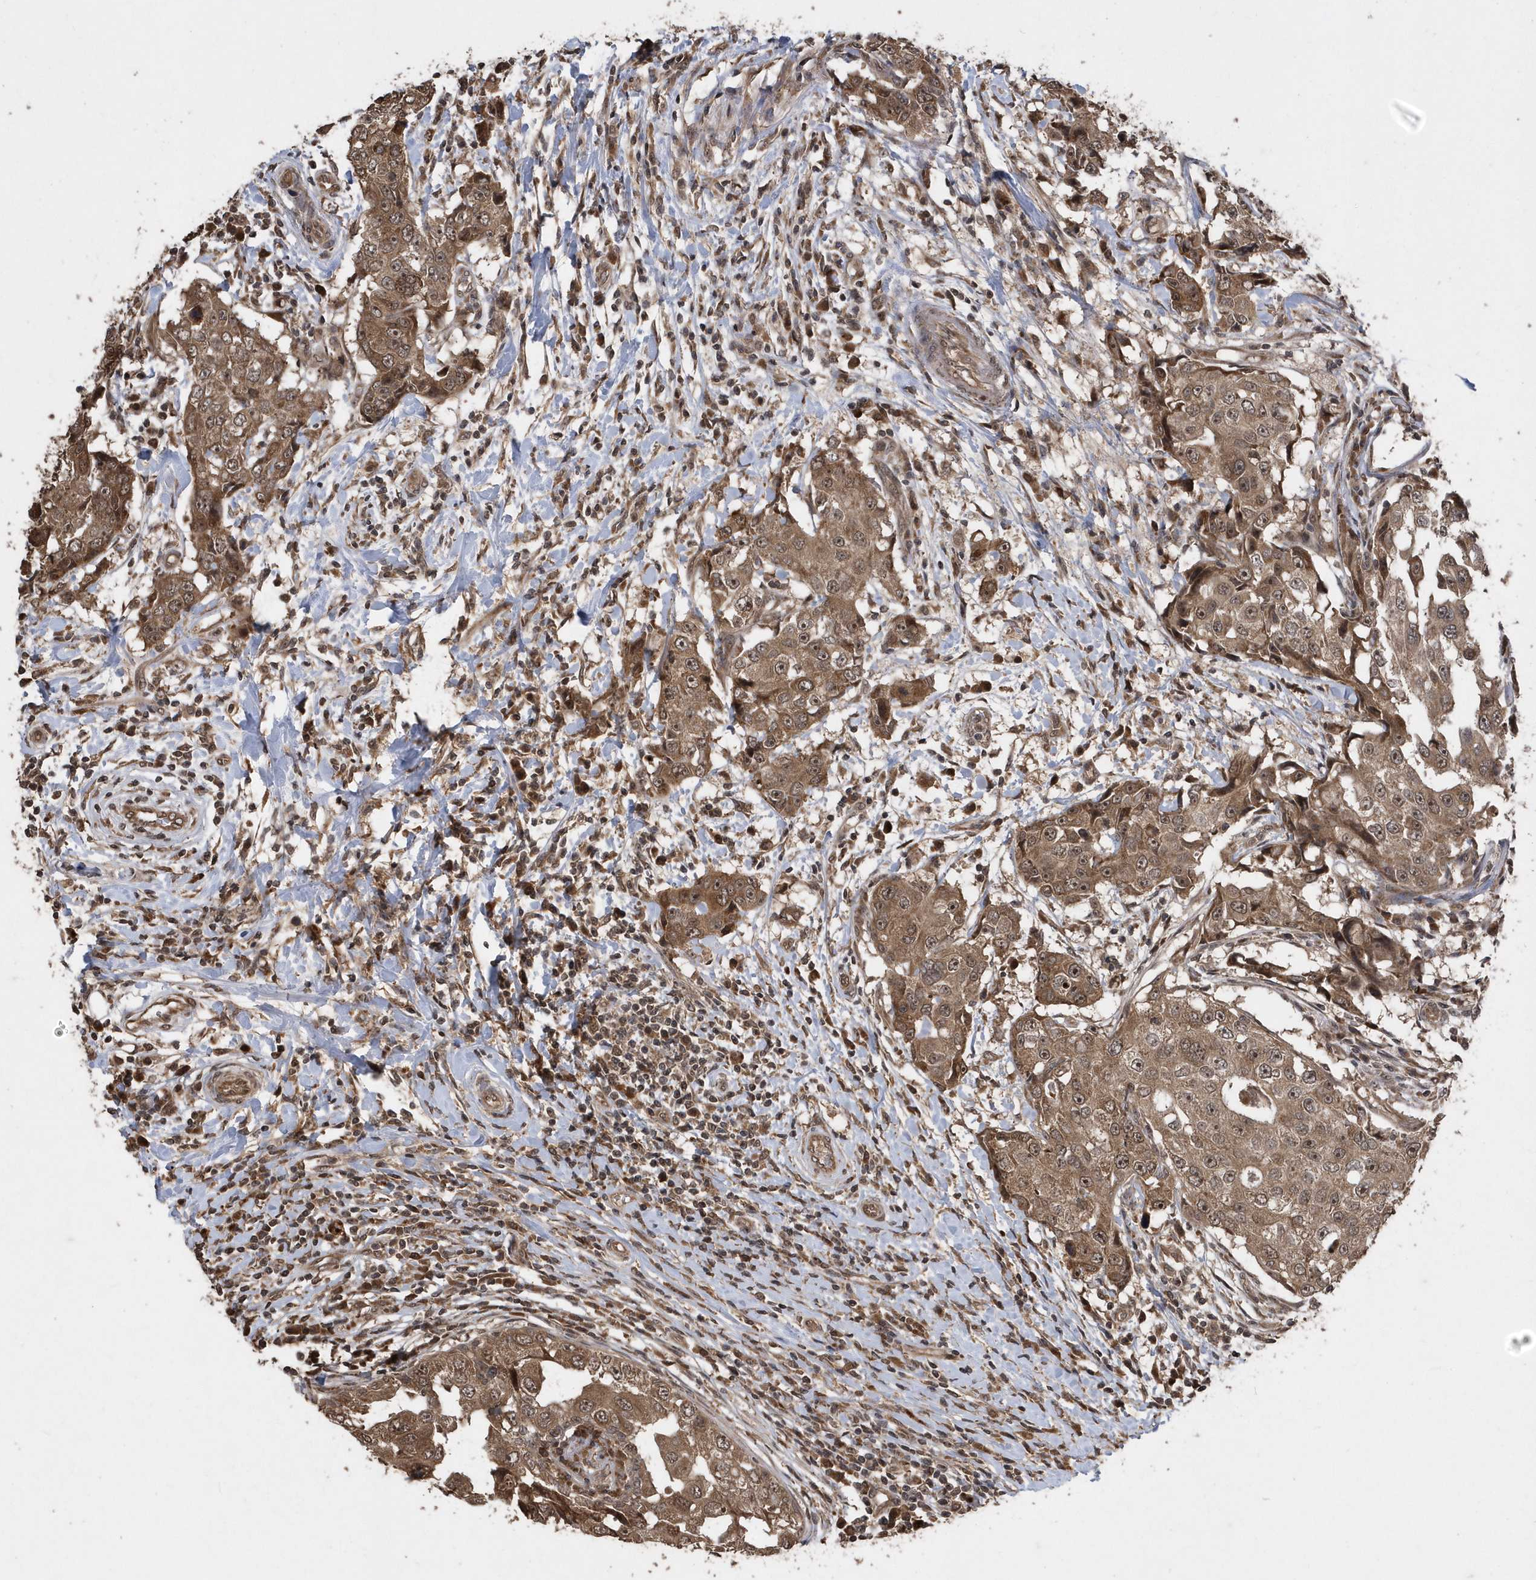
{"staining": {"intensity": "moderate", "quantity": ">75%", "location": "cytoplasmic/membranous"}, "tissue": "breast cancer", "cell_type": "Tumor cells", "image_type": "cancer", "snomed": [{"axis": "morphology", "description": "Duct carcinoma"}, {"axis": "topography", "description": "Breast"}], "caption": "This micrograph displays immunohistochemistry staining of human breast cancer, with medium moderate cytoplasmic/membranous expression in about >75% of tumor cells.", "gene": "WASHC5", "patient": {"sex": "female", "age": 27}}